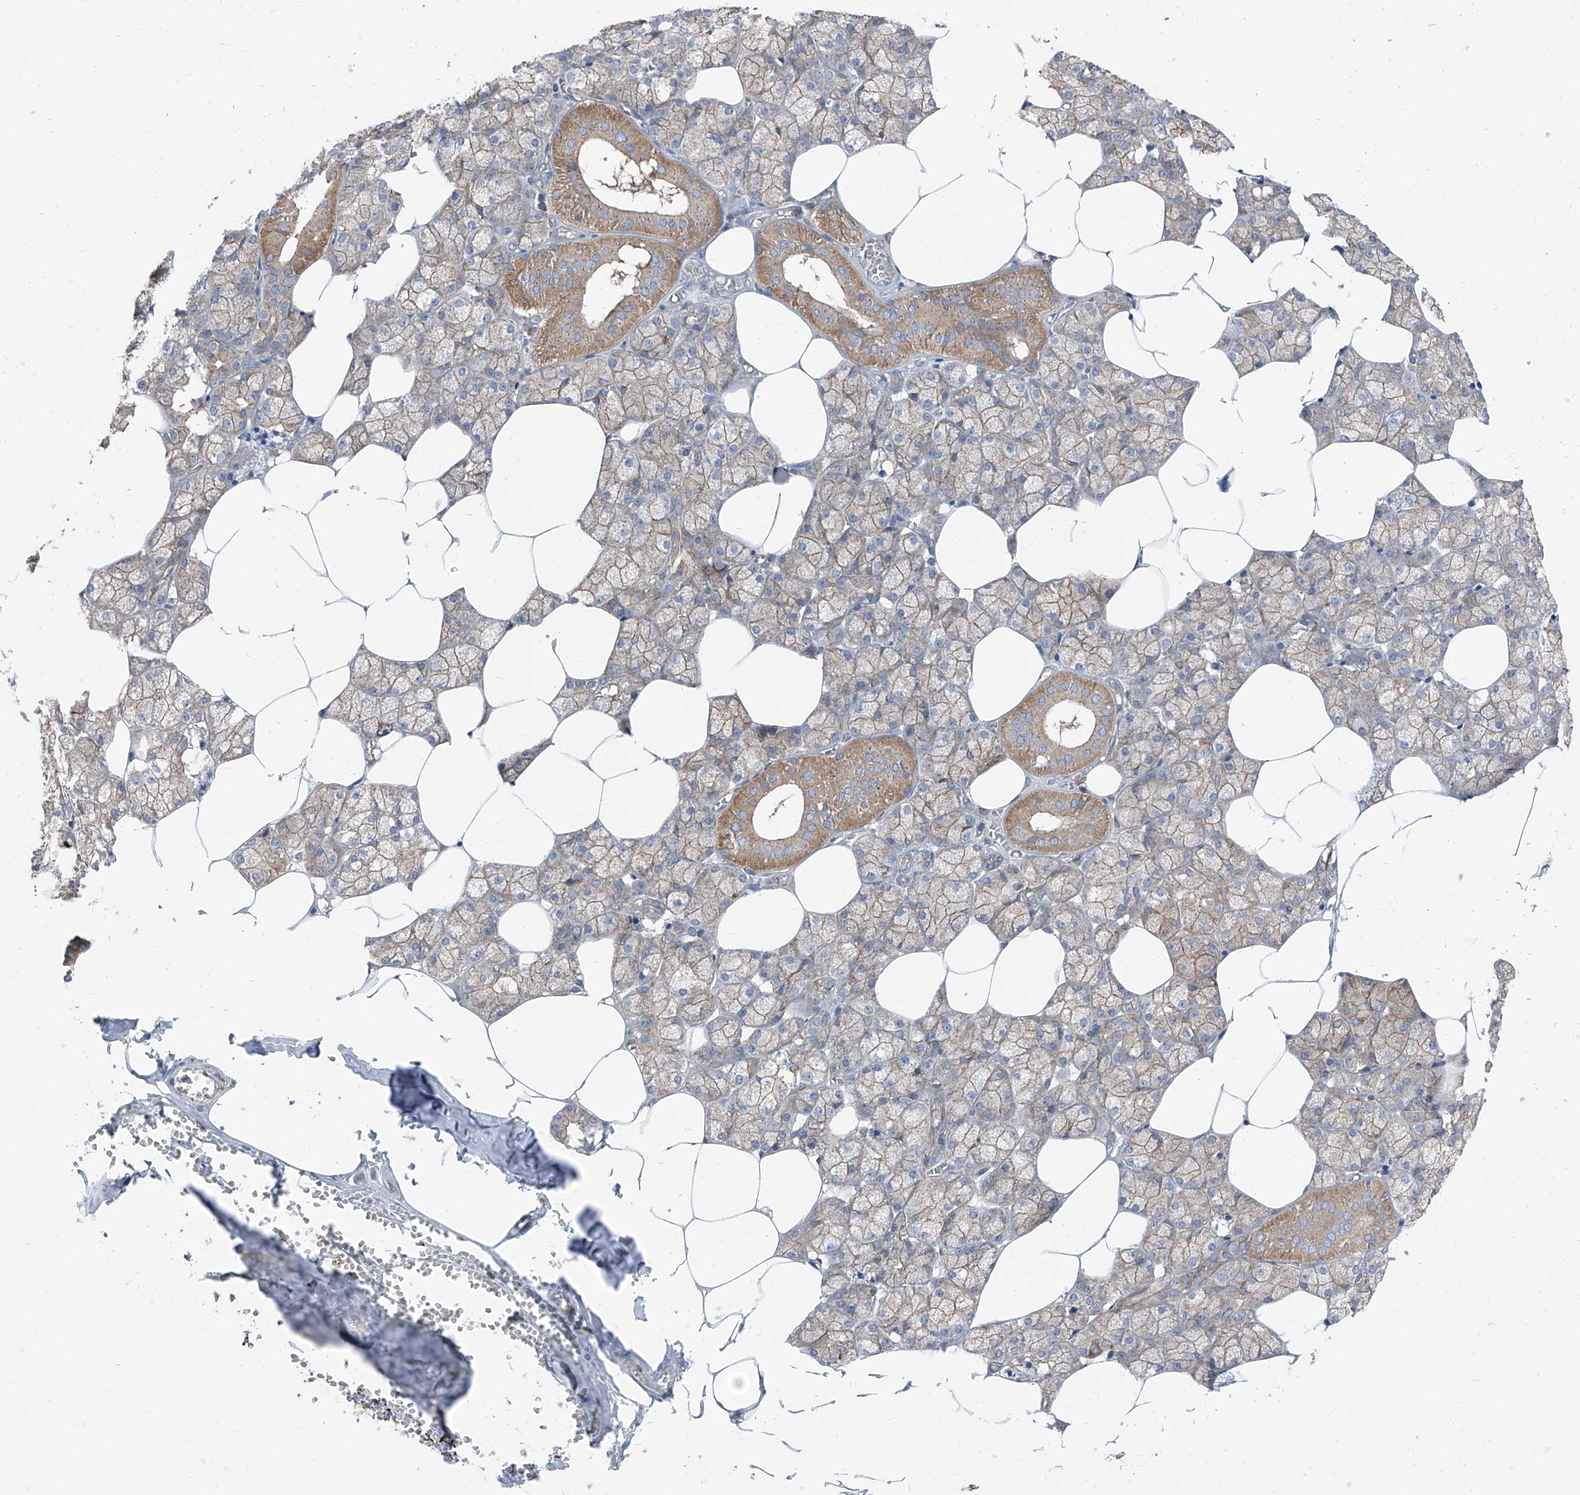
{"staining": {"intensity": "moderate", "quantity": ">75%", "location": "cytoplasmic/membranous"}, "tissue": "salivary gland", "cell_type": "Glandular cells", "image_type": "normal", "snomed": [{"axis": "morphology", "description": "Normal tissue, NOS"}, {"axis": "topography", "description": "Salivary gland"}], "caption": "Immunohistochemical staining of benign human salivary gland shows >75% levels of moderate cytoplasmic/membranous protein expression in approximately >75% of glandular cells. (Brightfield microscopy of DAB IHC at high magnification).", "gene": "GPR142", "patient": {"sex": "male", "age": 62}}